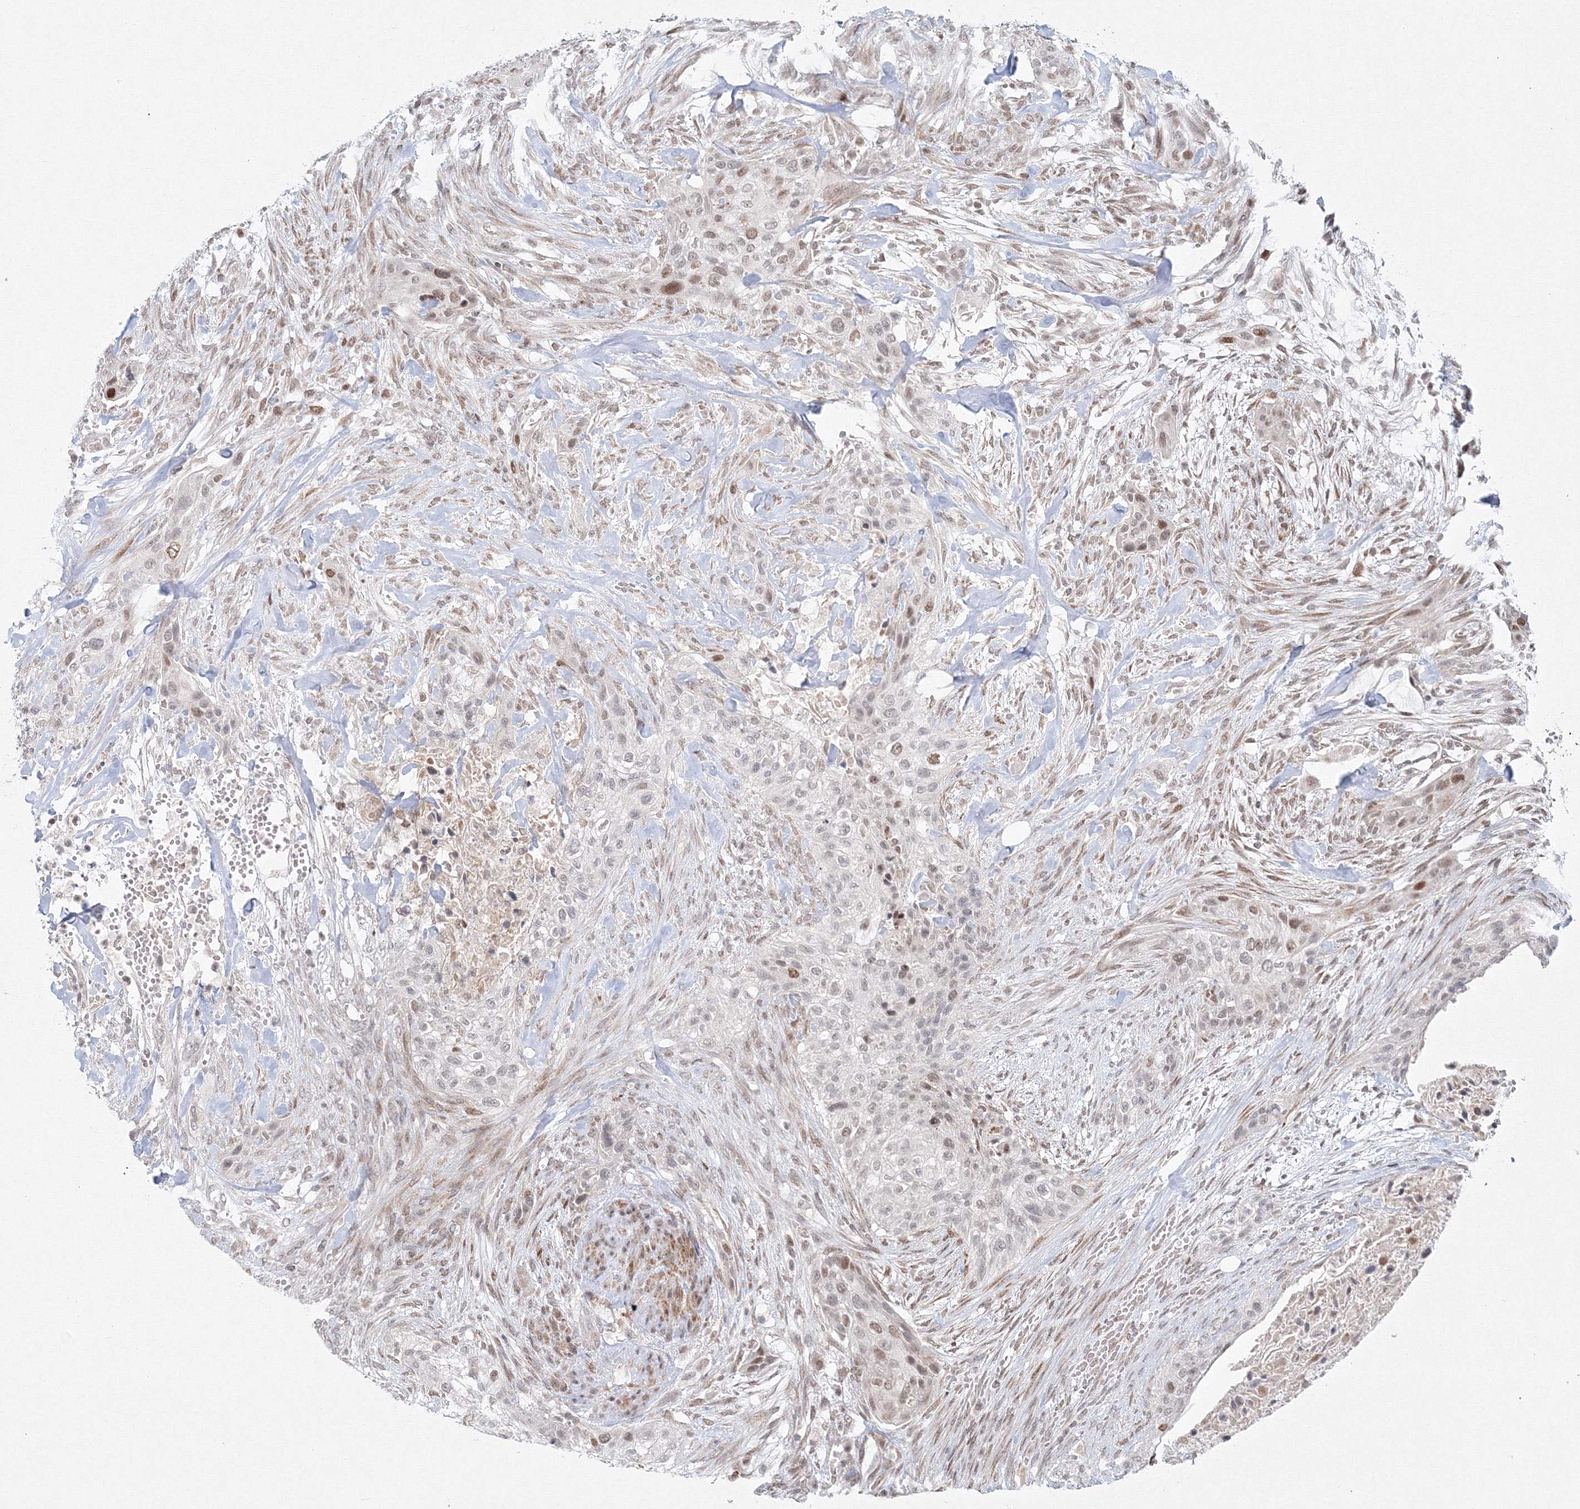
{"staining": {"intensity": "moderate", "quantity": "<25%", "location": "nuclear"}, "tissue": "urothelial cancer", "cell_type": "Tumor cells", "image_type": "cancer", "snomed": [{"axis": "morphology", "description": "Urothelial carcinoma, High grade"}, {"axis": "topography", "description": "Urinary bladder"}], "caption": "Urothelial carcinoma (high-grade) tissue exhibits moderate nuclear positivity in approximately <25% of tumor cells, visualized by immunohistochemistry.", "gene": "KIF4A", "patient": {"sex": "male", "age": 35}}